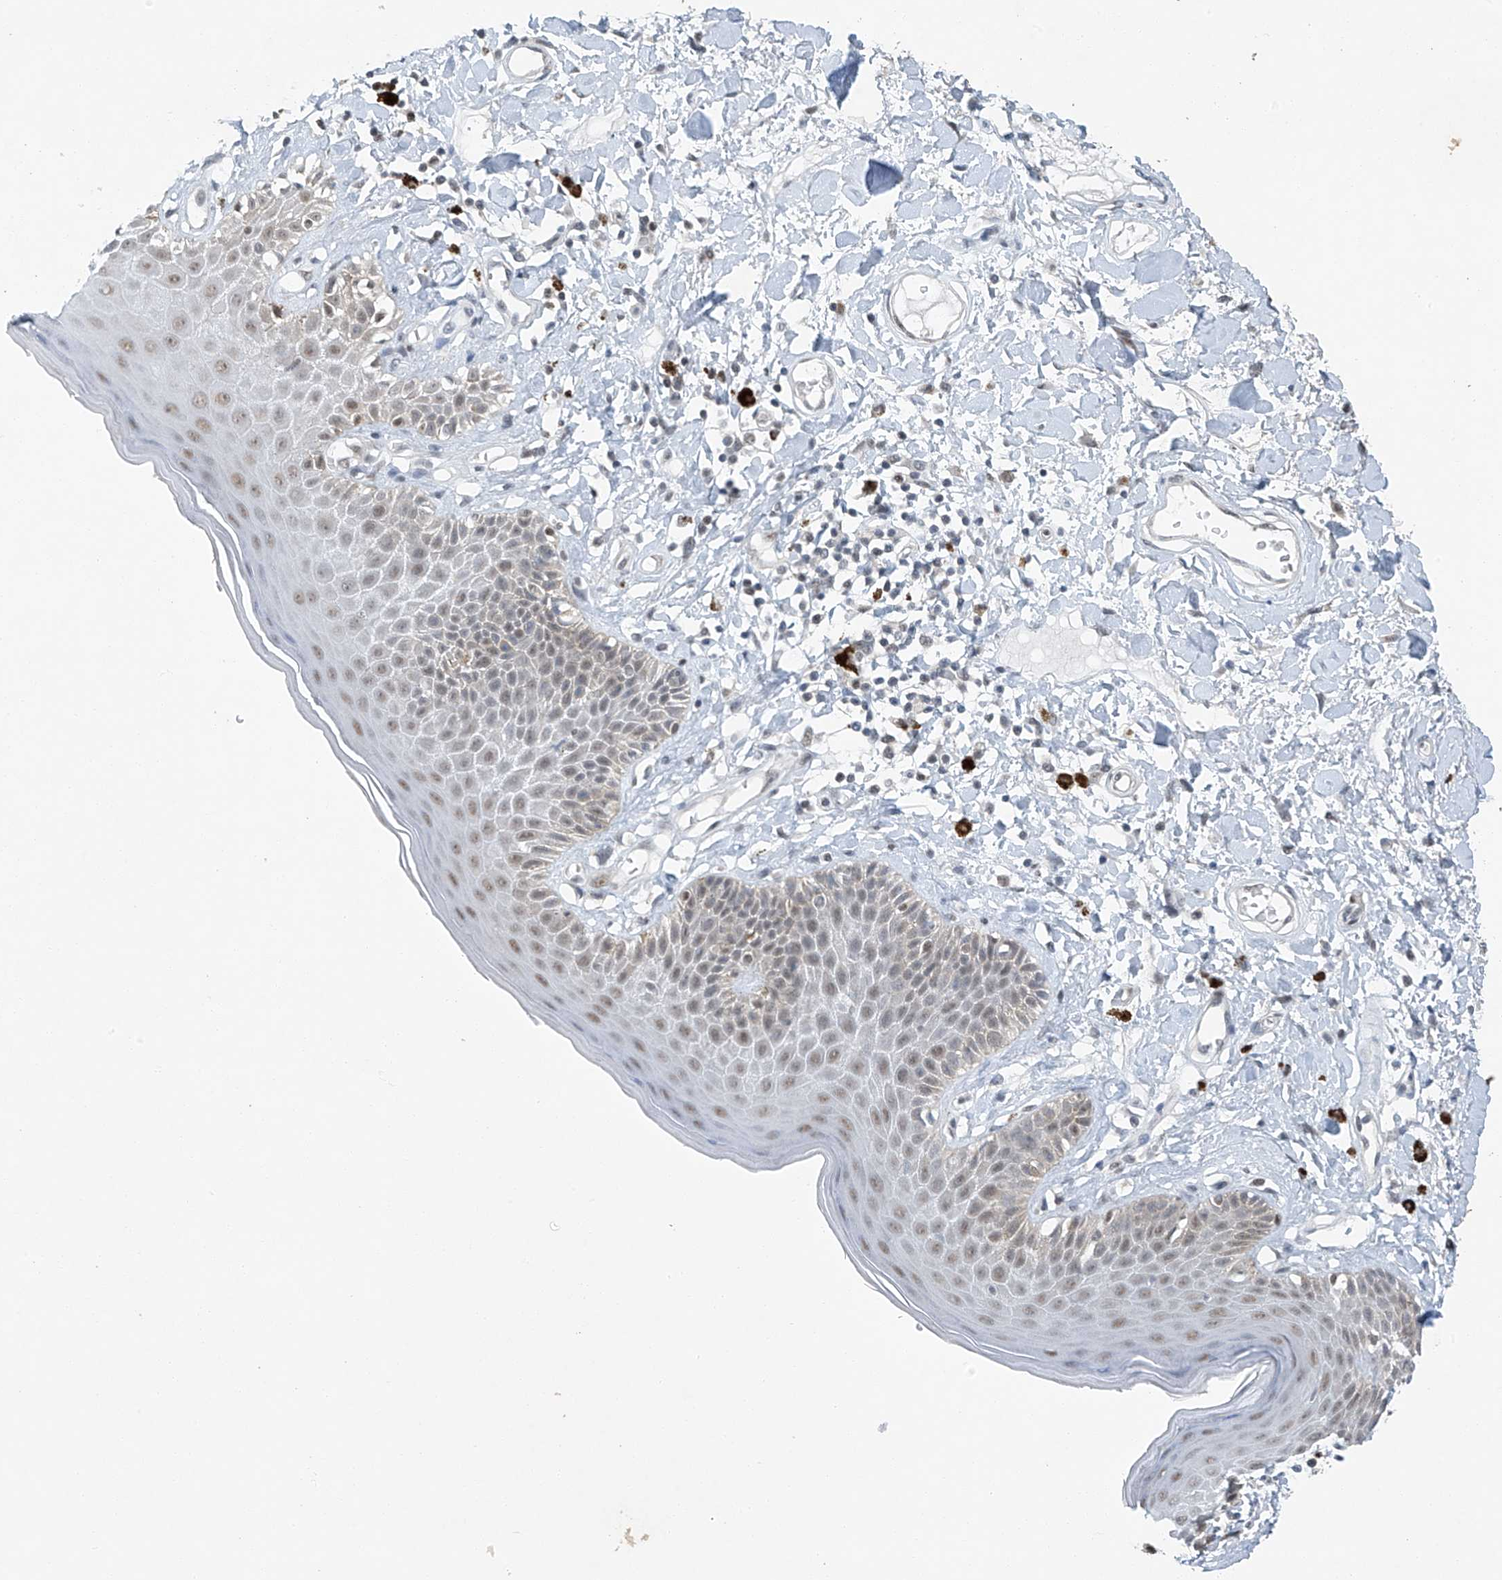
{"staining": {"intensity": "moderate", "quantity": "25%-75%", "location": "nuclear"}, "tissue": "skin", "cell_type": "Epidermal cells", "image_type": "normal", "snomed": [{"axis": "morphology", "description": "Normal tissue, NOS"}, {"axis": "topography", "description": "Anal"}], "caption": "Protein analysis of benign skin demonstrates moderate nuclear expression in approximately 25%-75% of epidermal cells.", "gene": "TAF8", "patient": {"sex": "female", "age": 78}}